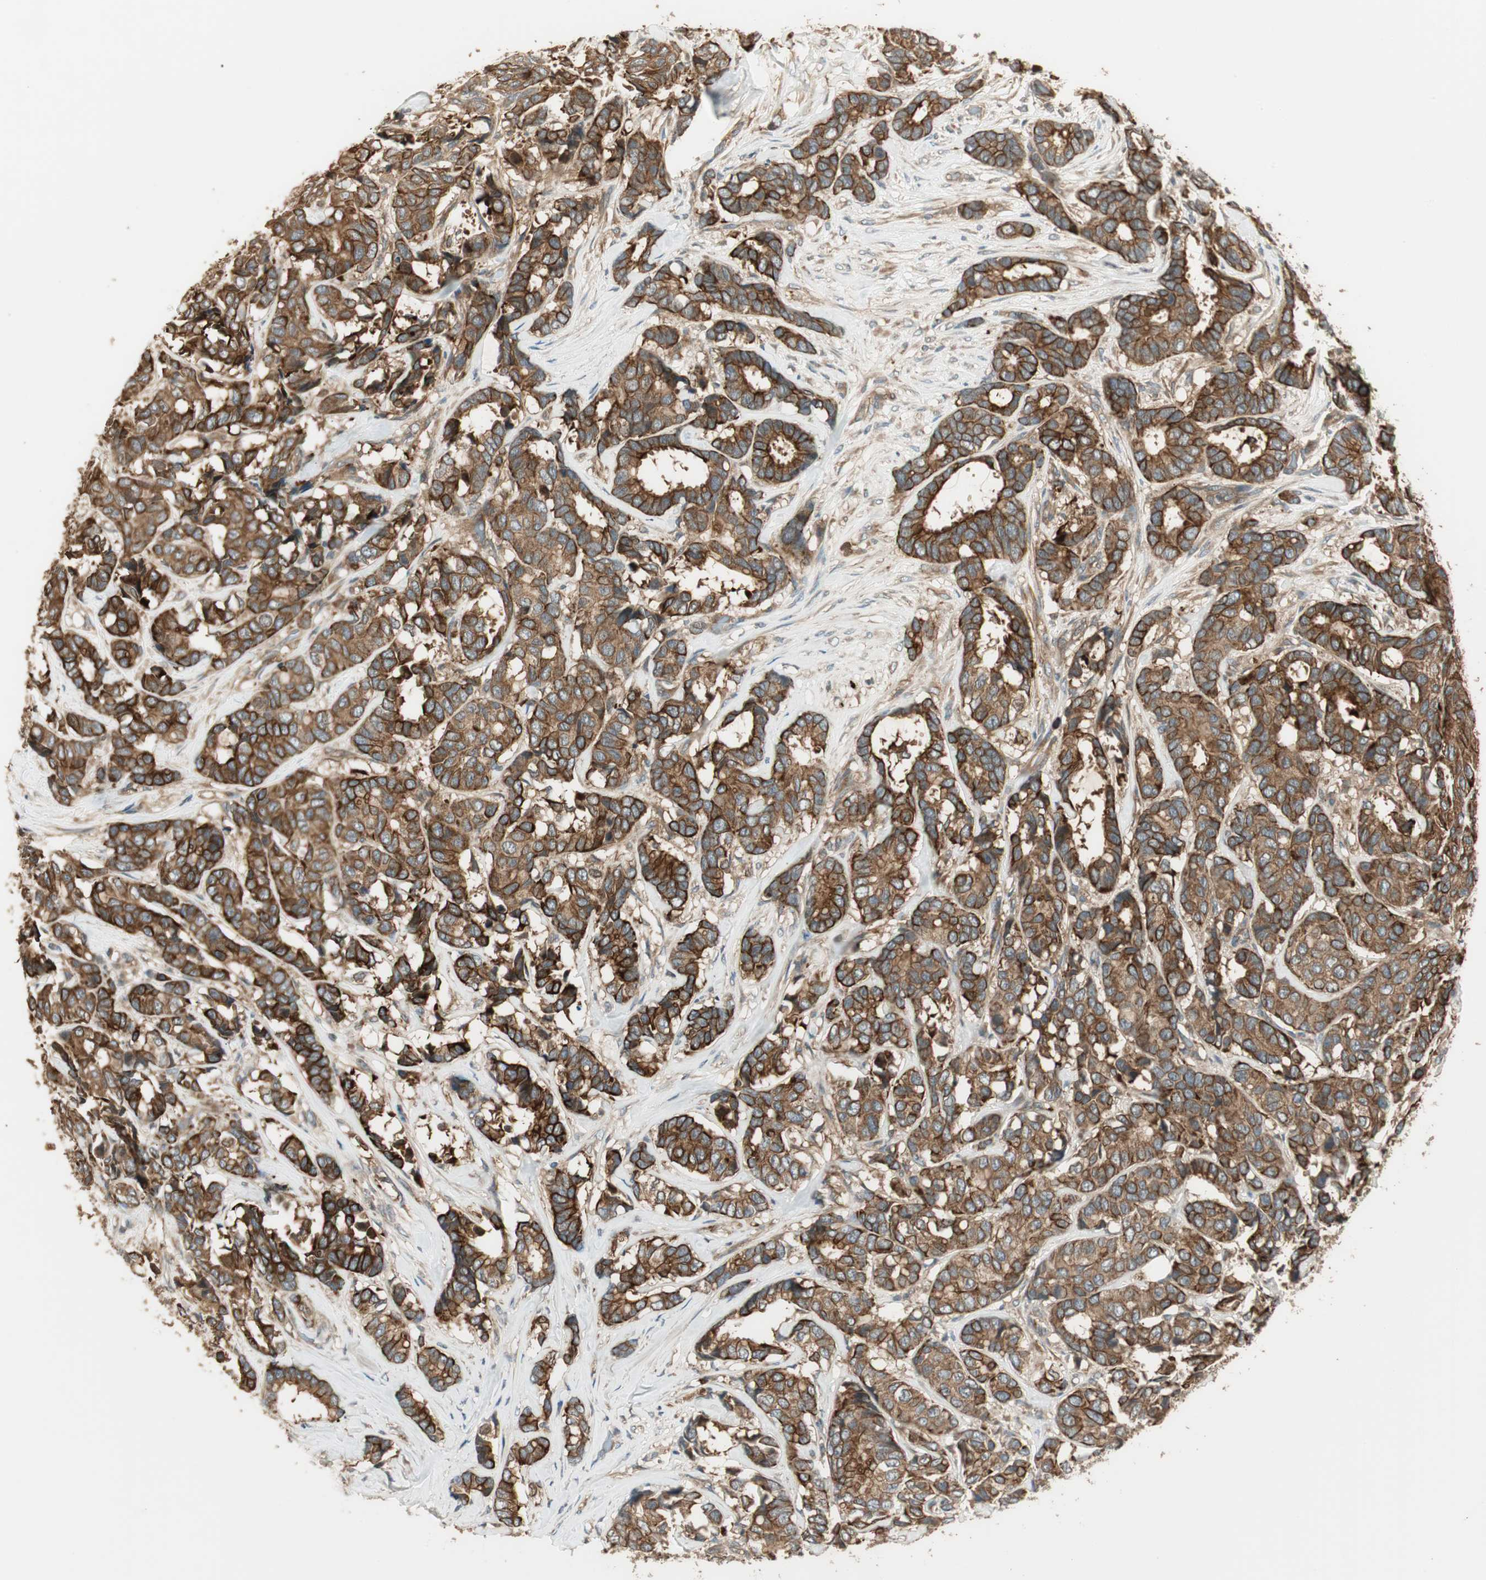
{"staining": {"intensity": "strong", "quantity": ">75%", "location": "cytoplasmic/membranous"}, "tissue": "breast cancer", "cell_type": "Tumor cells", "image_type": "cancer", "snomed": [{"axis": "morphology", "description": "Duct carcinoma"}, {"axis": "topography", "description": "Breast"}], "caption": "Protein expression analysis of infiltrating ductal carcinoma (breast) shows strong cytoplasmic/membranous expression in about >75% of tumor cells.", "gene": "PFDN5", "patient": {"sex": "female", "age": 87}}